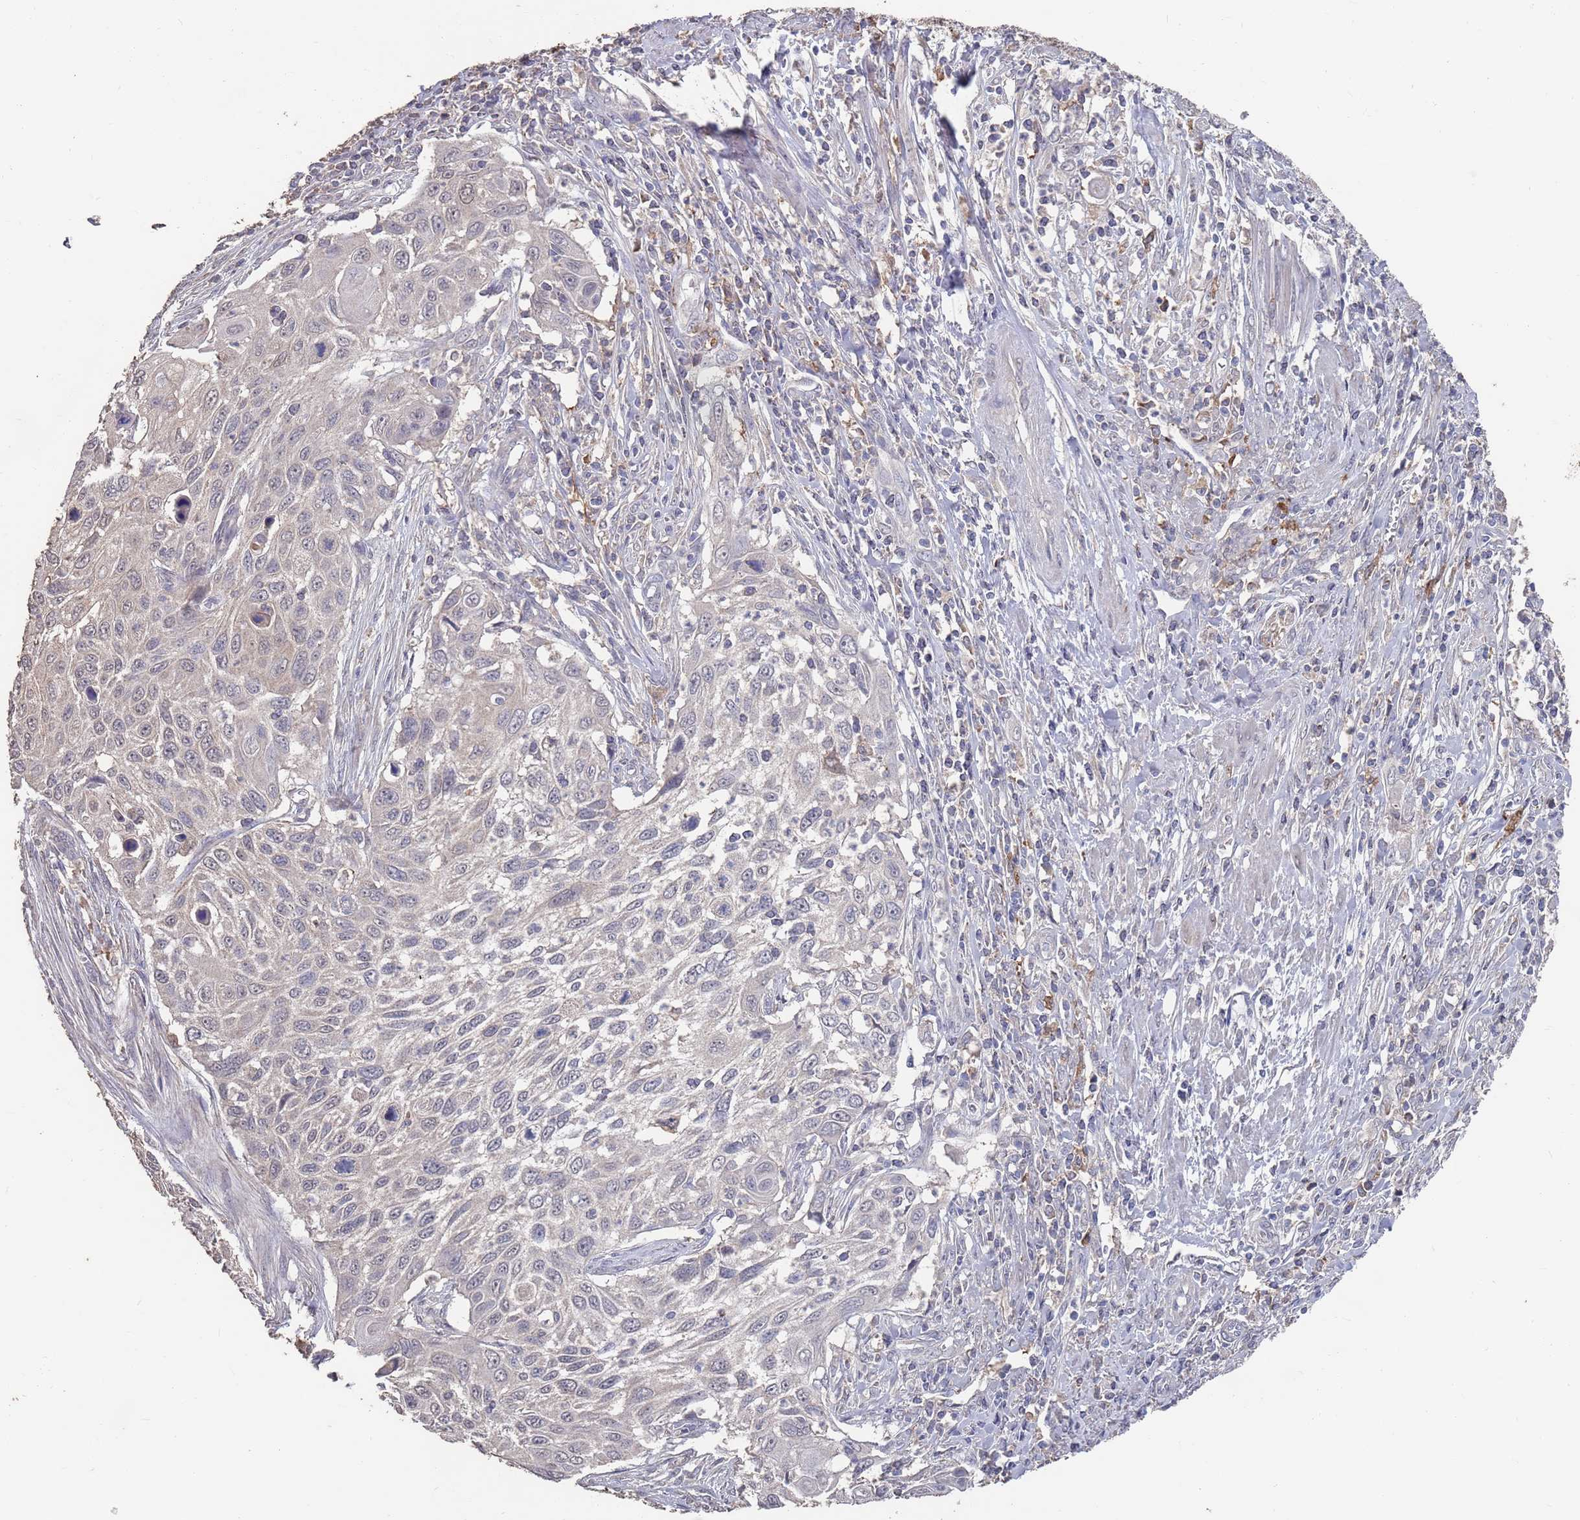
{"staining": {"intensity": "negative", "quantity": "none", "location": "none"}, "tissue": "cervical cancer", "cell_type": "Tumor cells", "image_type": "cancer", "snomed": [{"axis": "morphology", "description": "Squamous cell carcinoma, NOS"}, {"axis": "topography", "description": "Cervix"}], "caption": "The image reveals no significant staining in tumor cells of cervical squamous cell carcinoma.", "gene": "BTBD18", "patient": {"sex": "female", "age": 70}}